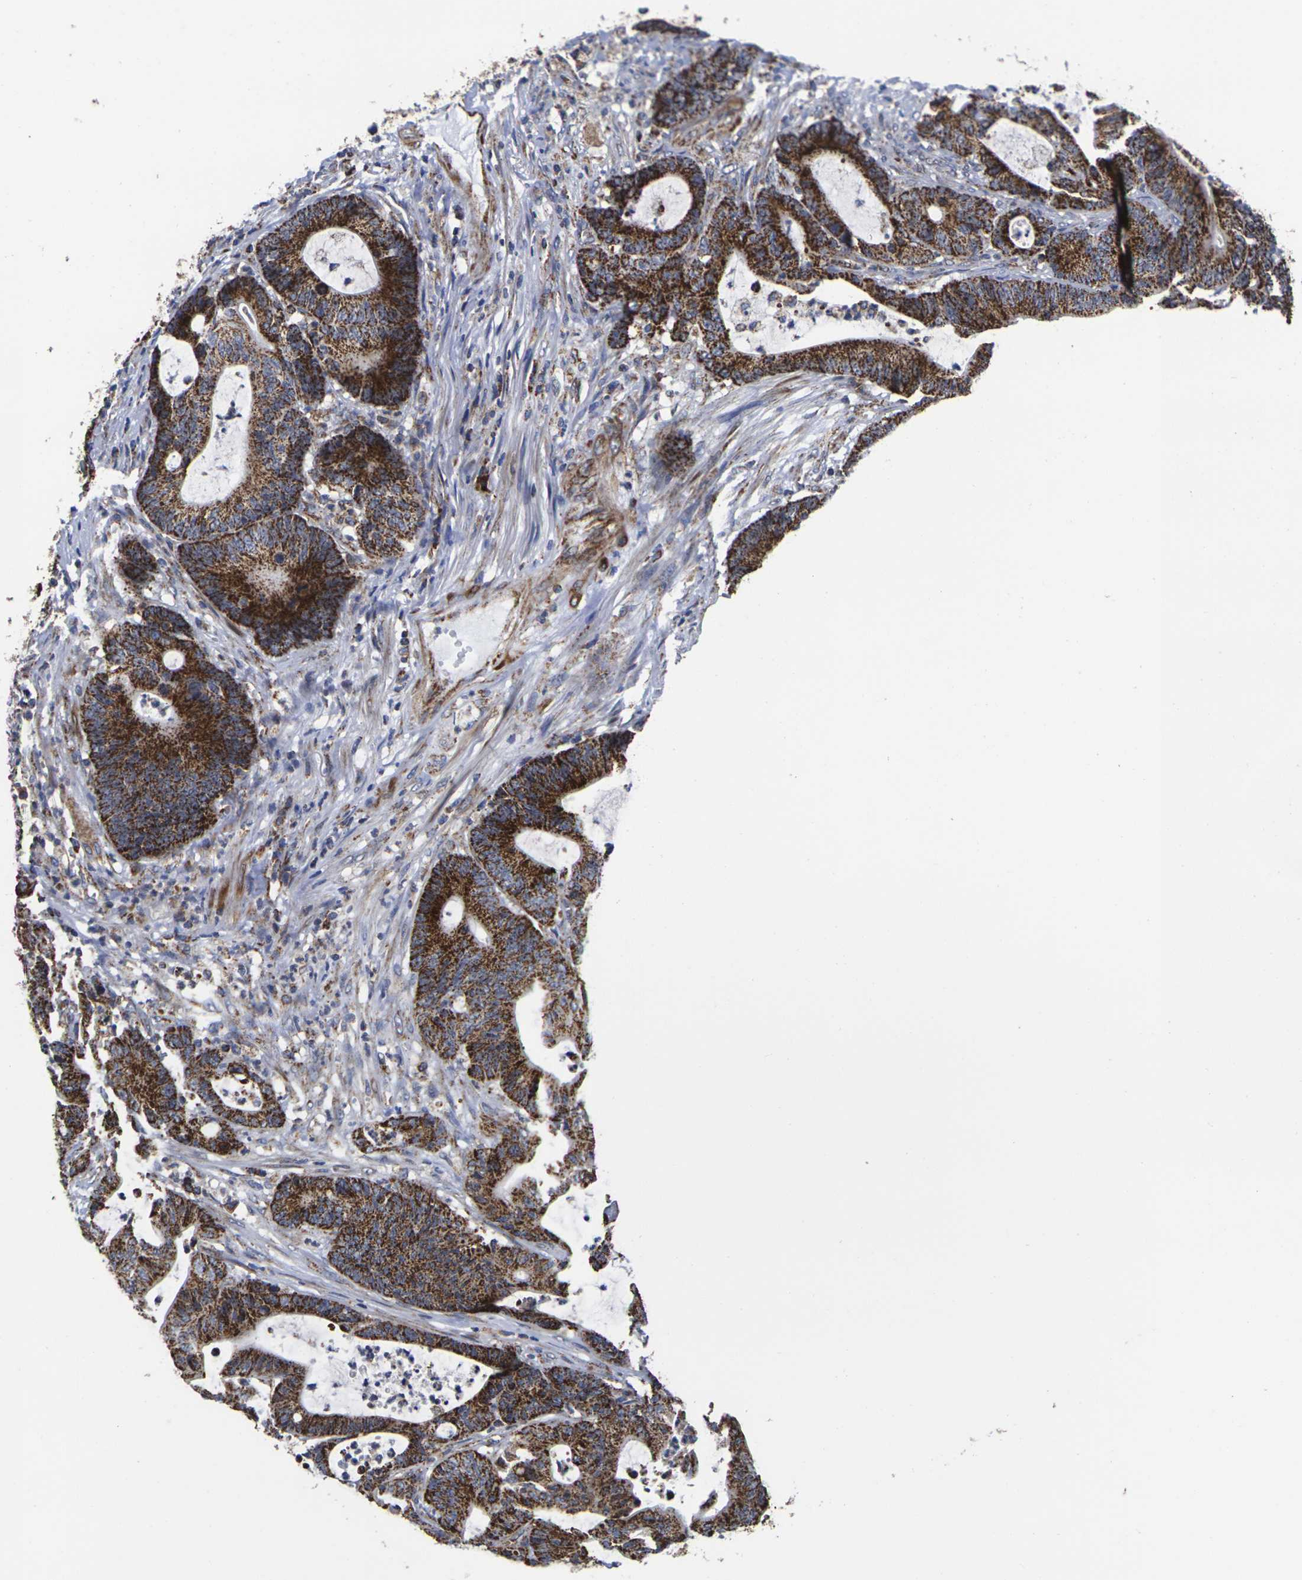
{"staining": {"intensity": "strong", "quantity": ">75%", "location": "cytoplasmic/membranous"}, "tissue": "colorectal cancer", "cell_type": "Tumor cells", "image_type": "cancer", "snomed": [{"axis": "morphology", "description": "Adenocarcinoma, NOS"}, {"axis": "topography", "description": "Colon"}], "caption": "DAB (3,3'-diaminobenzidine) immunohistochemical staining of human adenocarcinoma (colorectal) reveals strong cytoplasmic/membranous protein expression in about >75% of tumor cells. (Brightfield microscopy of DAB IHC at high magnification).", "gene": "P2RY11", "patient": {"sex": "female", "age": 84}}